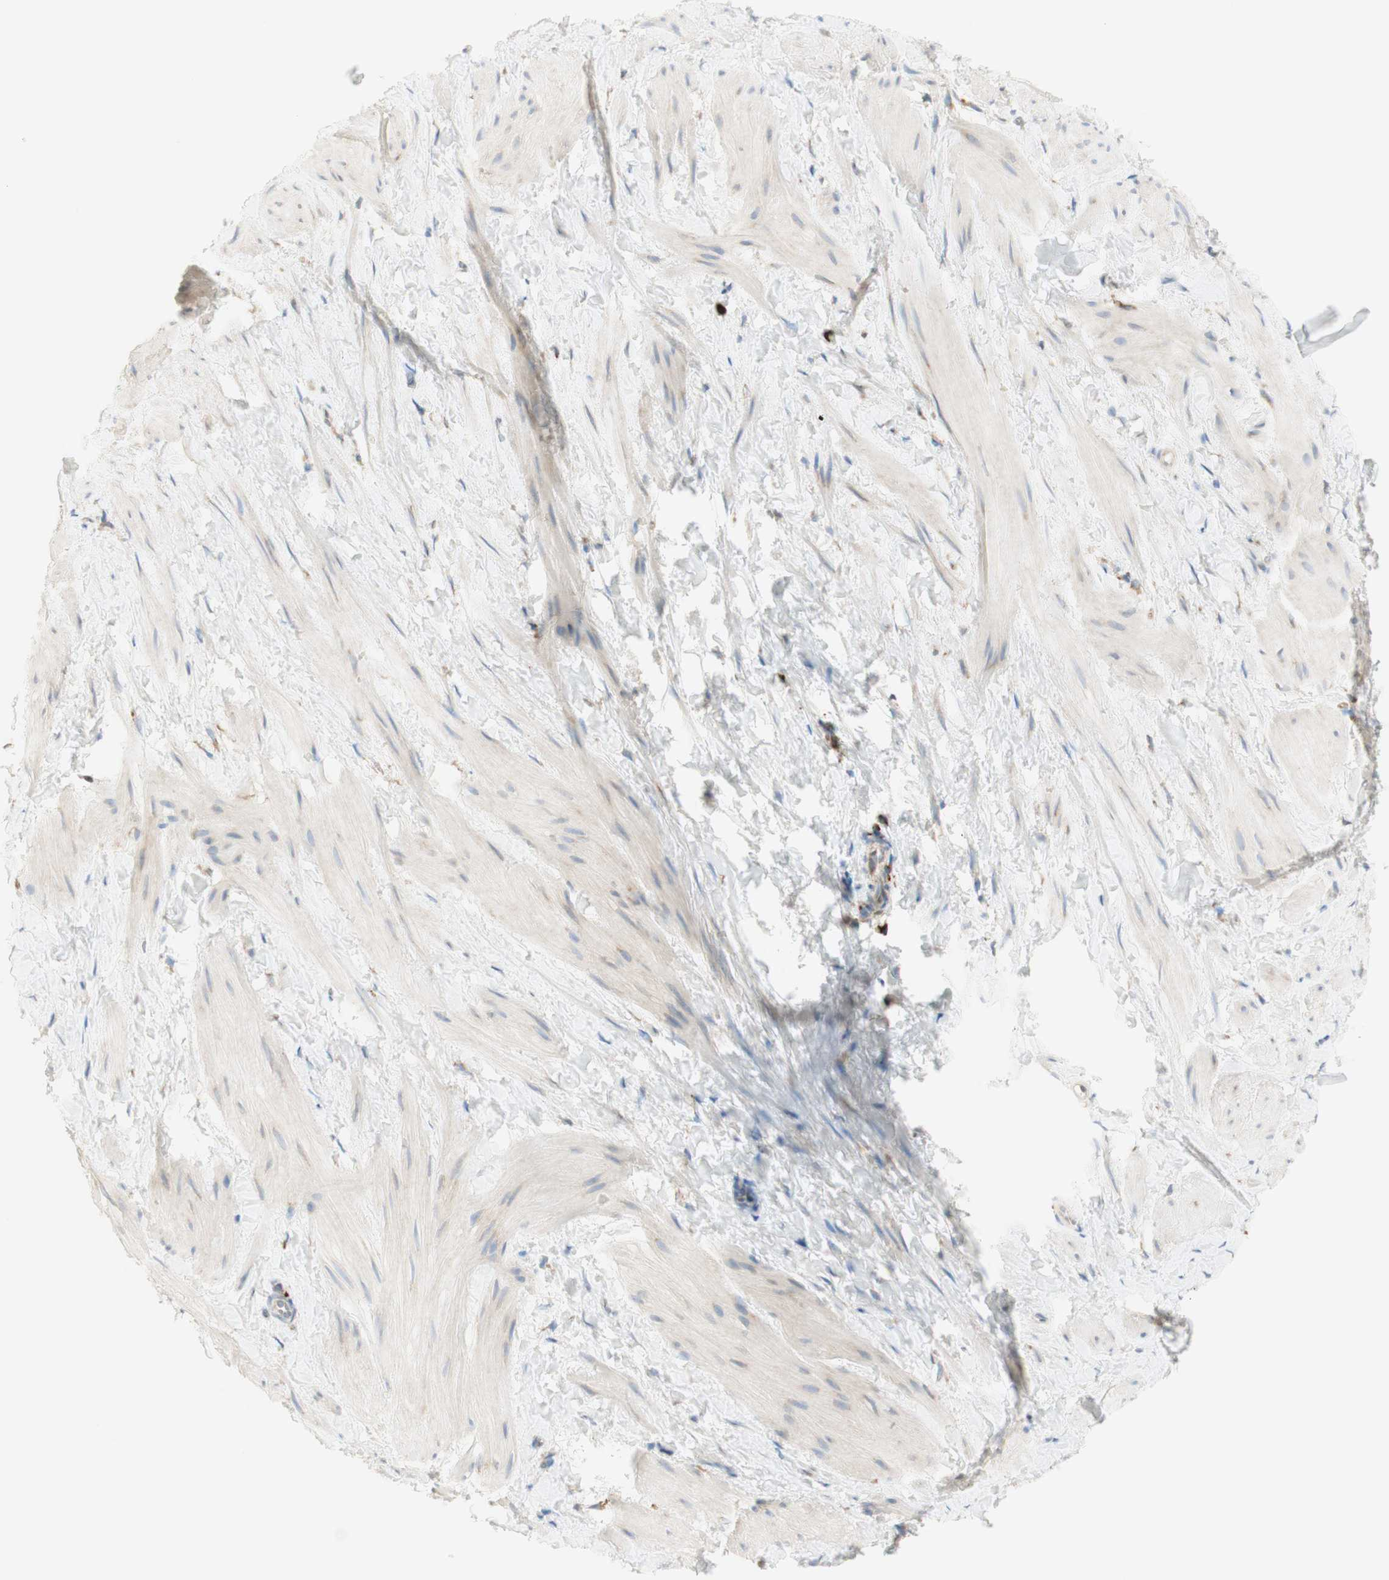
{"staining": {"intensity": "negative", "quantity": "none", "location": "none"}, "tissue": "smooth muscle", "cell_type": "Smooth muscle cells", "image_type": "normal", "snomed": [{"axis": "morphology", "description": "Normal tissue, NOS"}, {"axis": "topography", "description": "Smooth muscle"}], "caption": "DAB immunohistochemical staining of normal human smooth muscle reveals no significant staining in smooth muscle cells.", "gene": "MANF", "patient": {"sex": "male", "age": 16}}